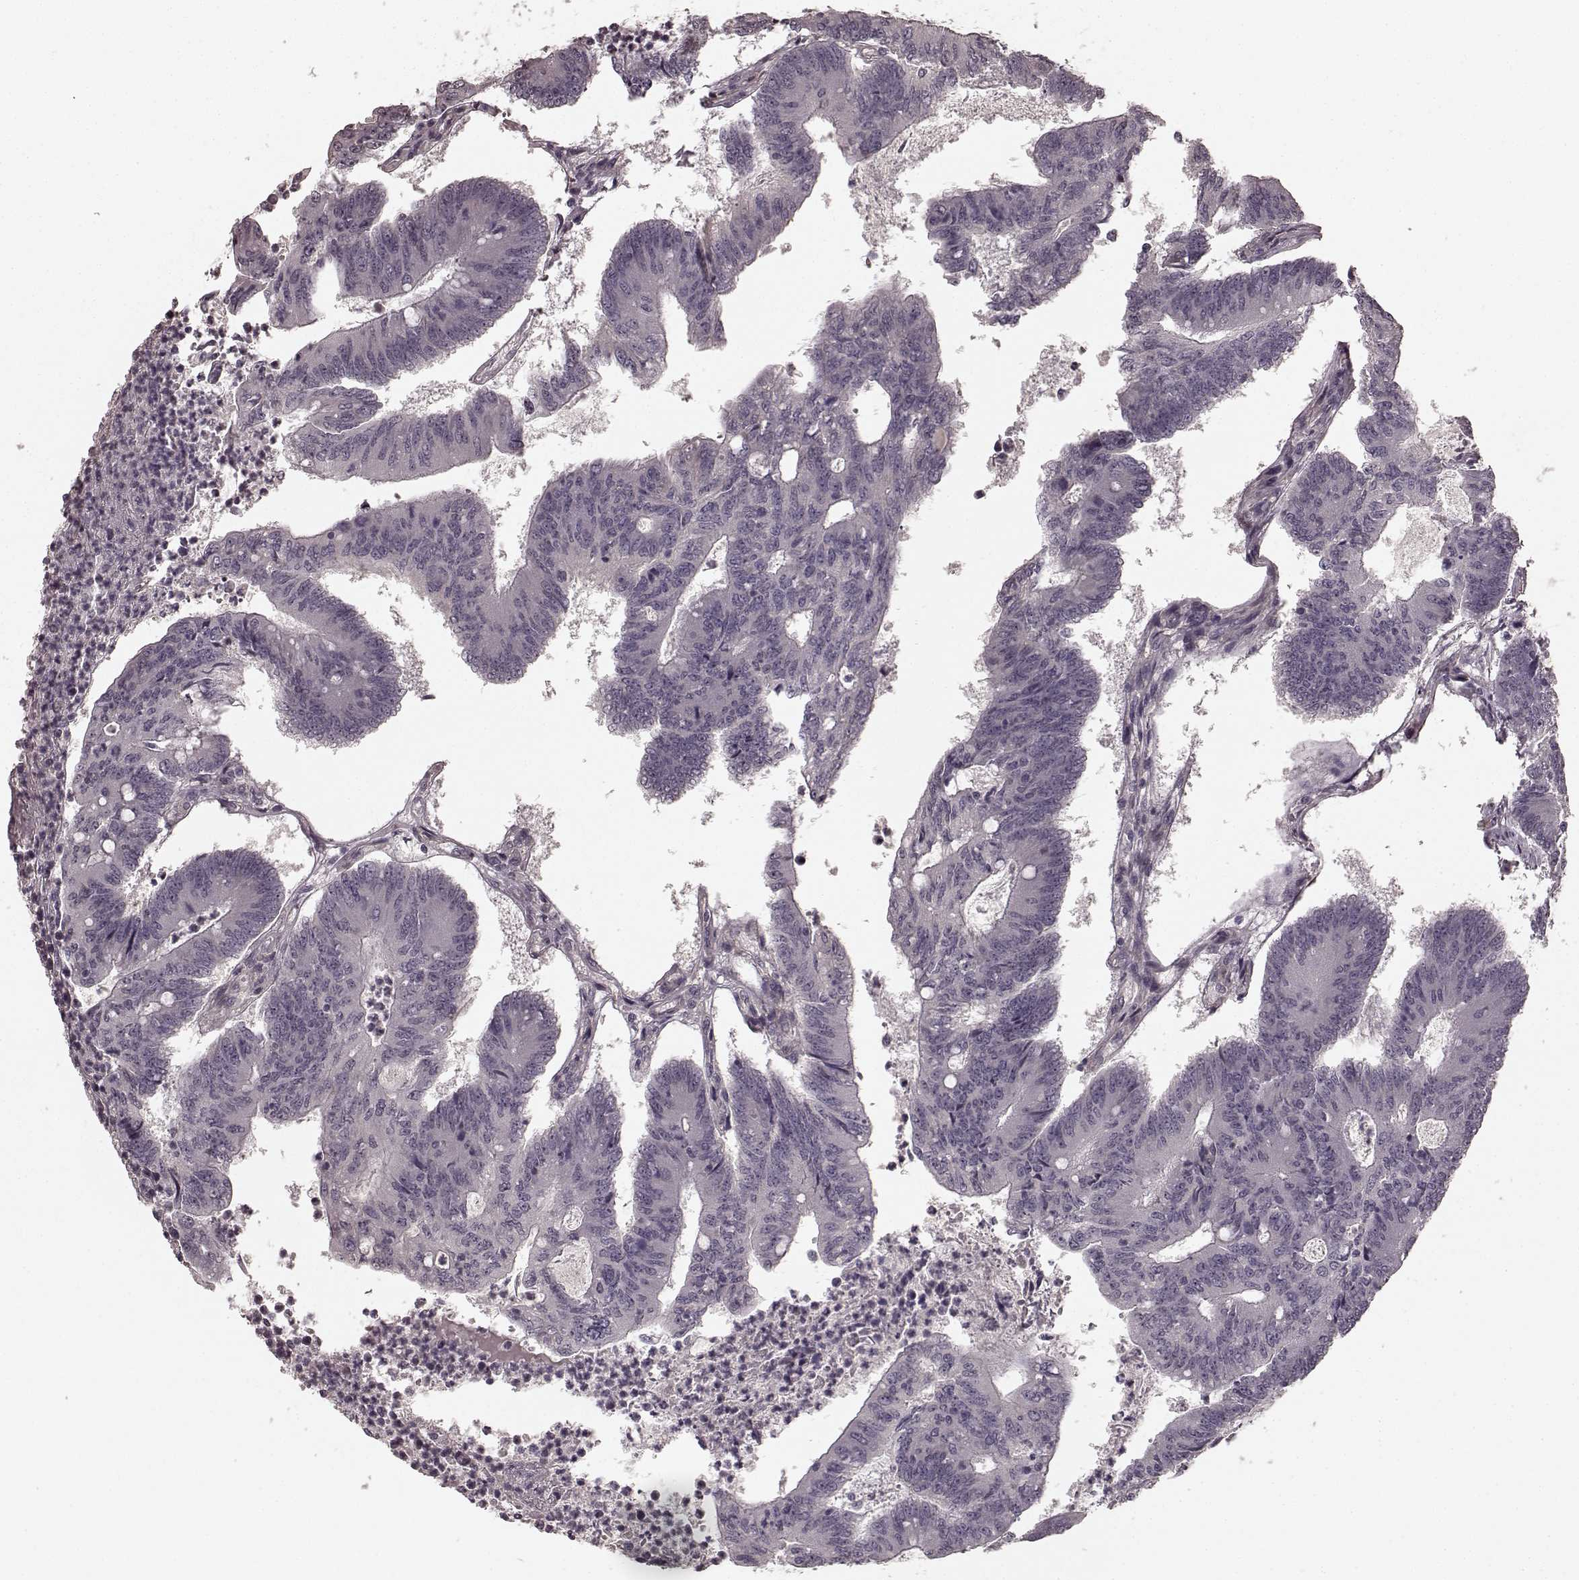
{"staining": {"intensity": "negative", "quantity": "none", "location": "none"}, "tissue": "colorectal cancer", "cell_type": "Tumor cells", "image_type": "cancer", "snomed": [{"axis": "morphology", "description": "Adenocarcinoma, NOS"}, {"axis": "topography", "description": "Colon"}], "caption": "Immunohistochemistry histopathology image of human colorectal adenocarcinoma stained for a protein (brown), which displays no staining in tumor cells.", "gene": "PRKCE", "patient": {"sex": "female", "age": 70}}